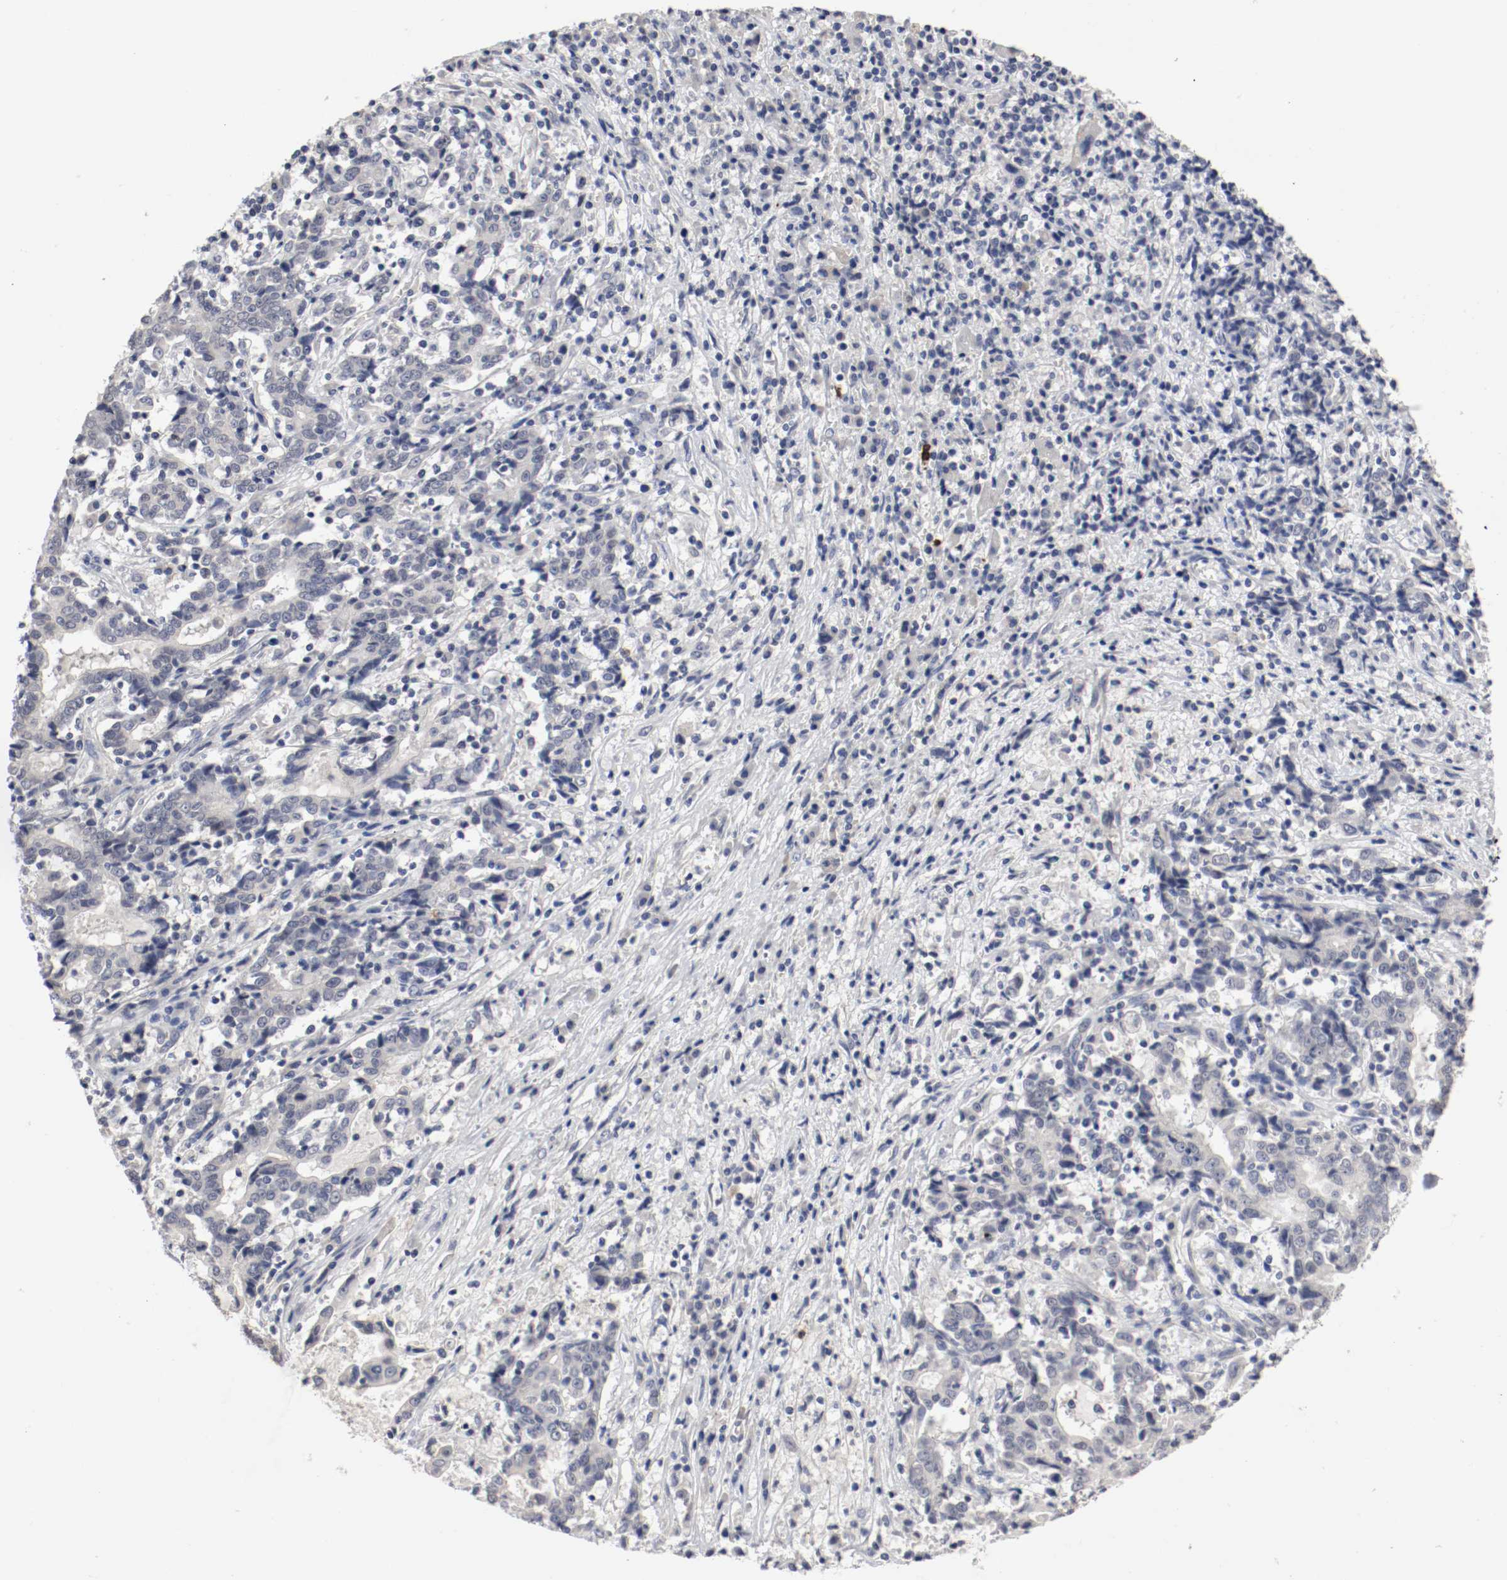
{"staining": {"intensity": "negative", "quantity": "none", "location": "none"}, "tissue": "liver cancer", "cell_type": "Tumor cells", "image_type": "cancer", "snomed": [{"axis": "morphology", "description": "Cholangiocarcinoma"}, {"axis": "topography", "description": "Liver"}], "caption": "High magnification brightfield microscopy of liver cancer stained with DAB (brown) and counterstained with hematoxylin (blue): tumor cells show no significant staining.", "gene": "CEBPE", "patient": {"sex": "male", "age": 57}}